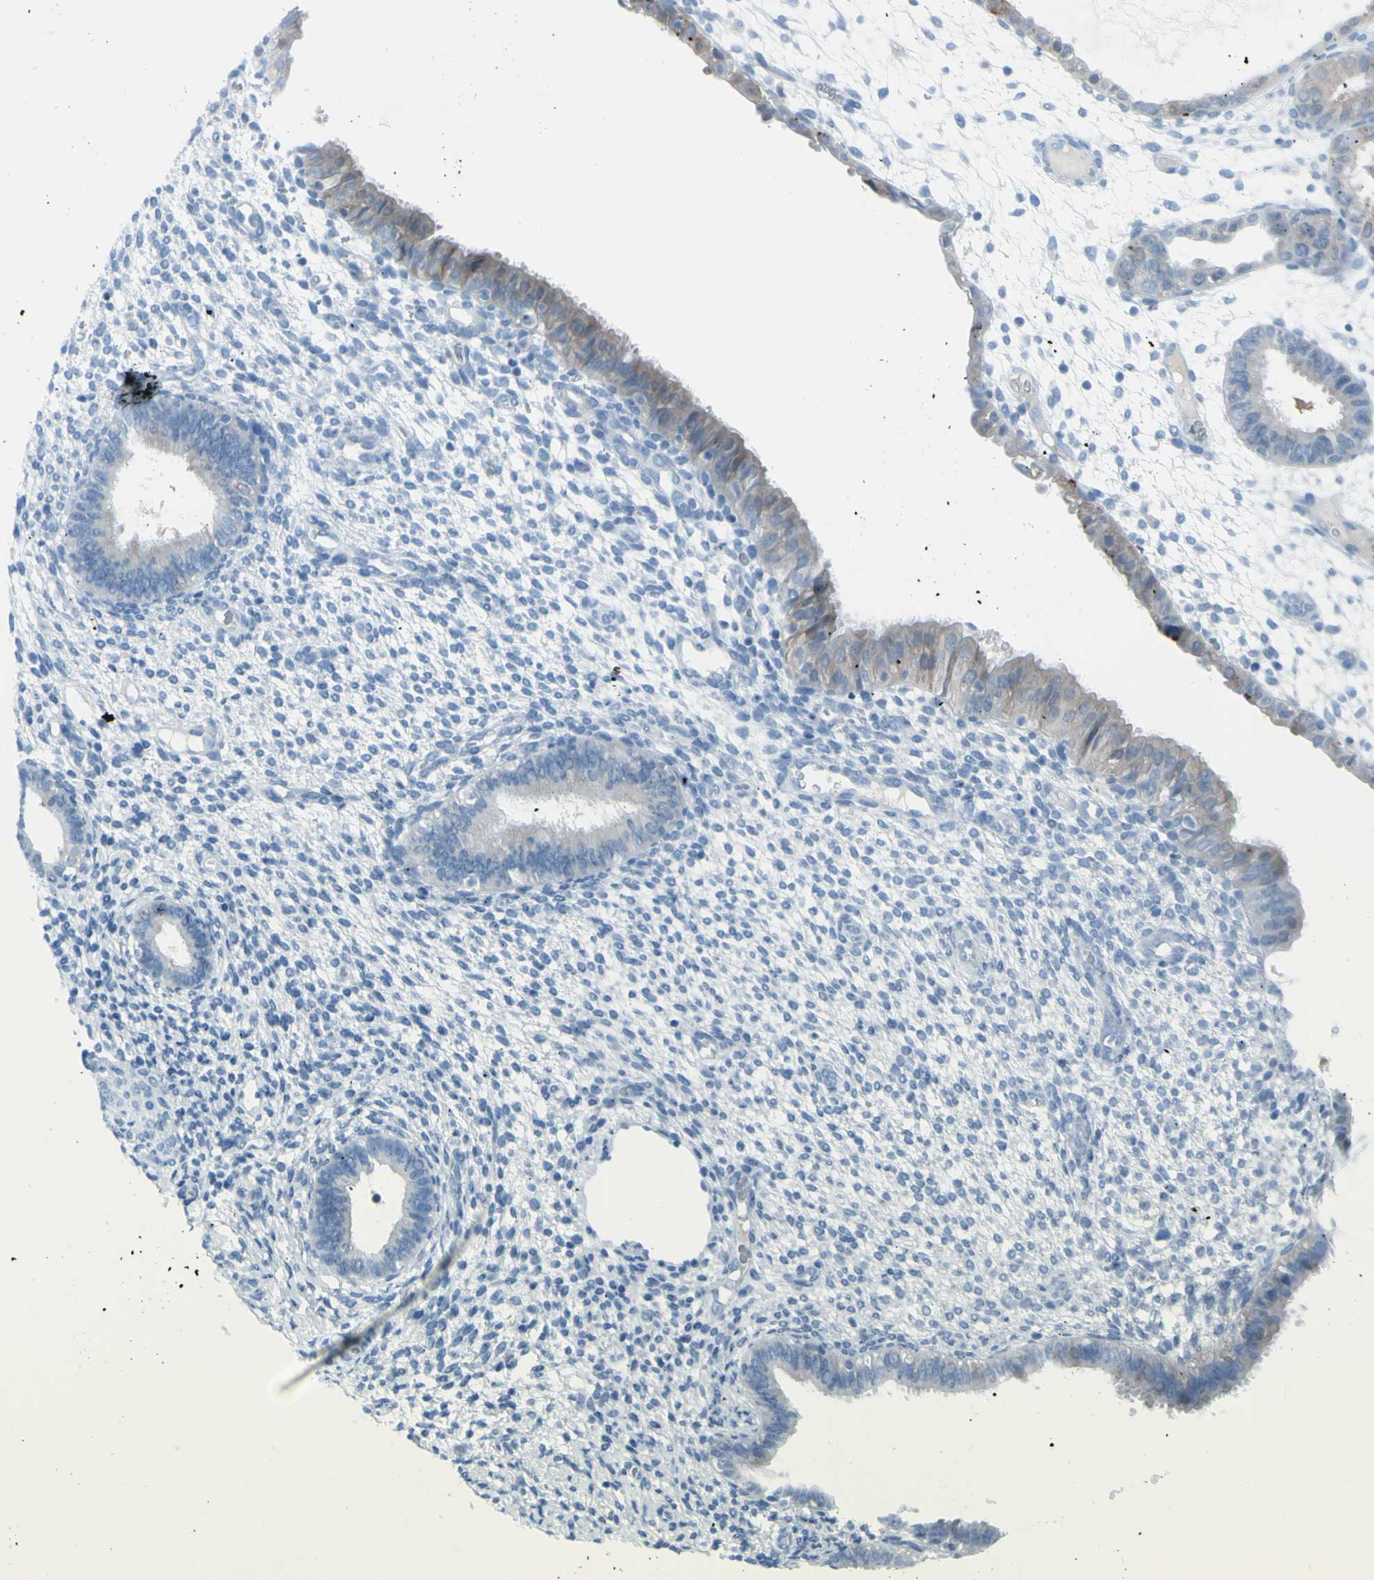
{"staining": {"intensity": "negative", "quantity": "none", "location": "none"}, "tissue": "endometrium", "cell_type": "Cells in endometrial stroma", "image_type": "normal", "snomed": [{"axis": "morphology", "description": "Normal tissue, NOS"}, {"axis": "topography", "description": "Endometrium"}], "caption": "Immunohistochemistry of unremarkable endometrium displays no positivity in cells in endometrial stroma.", "gene": "AFP", "patient": {"sex": "female", "age": 61}}